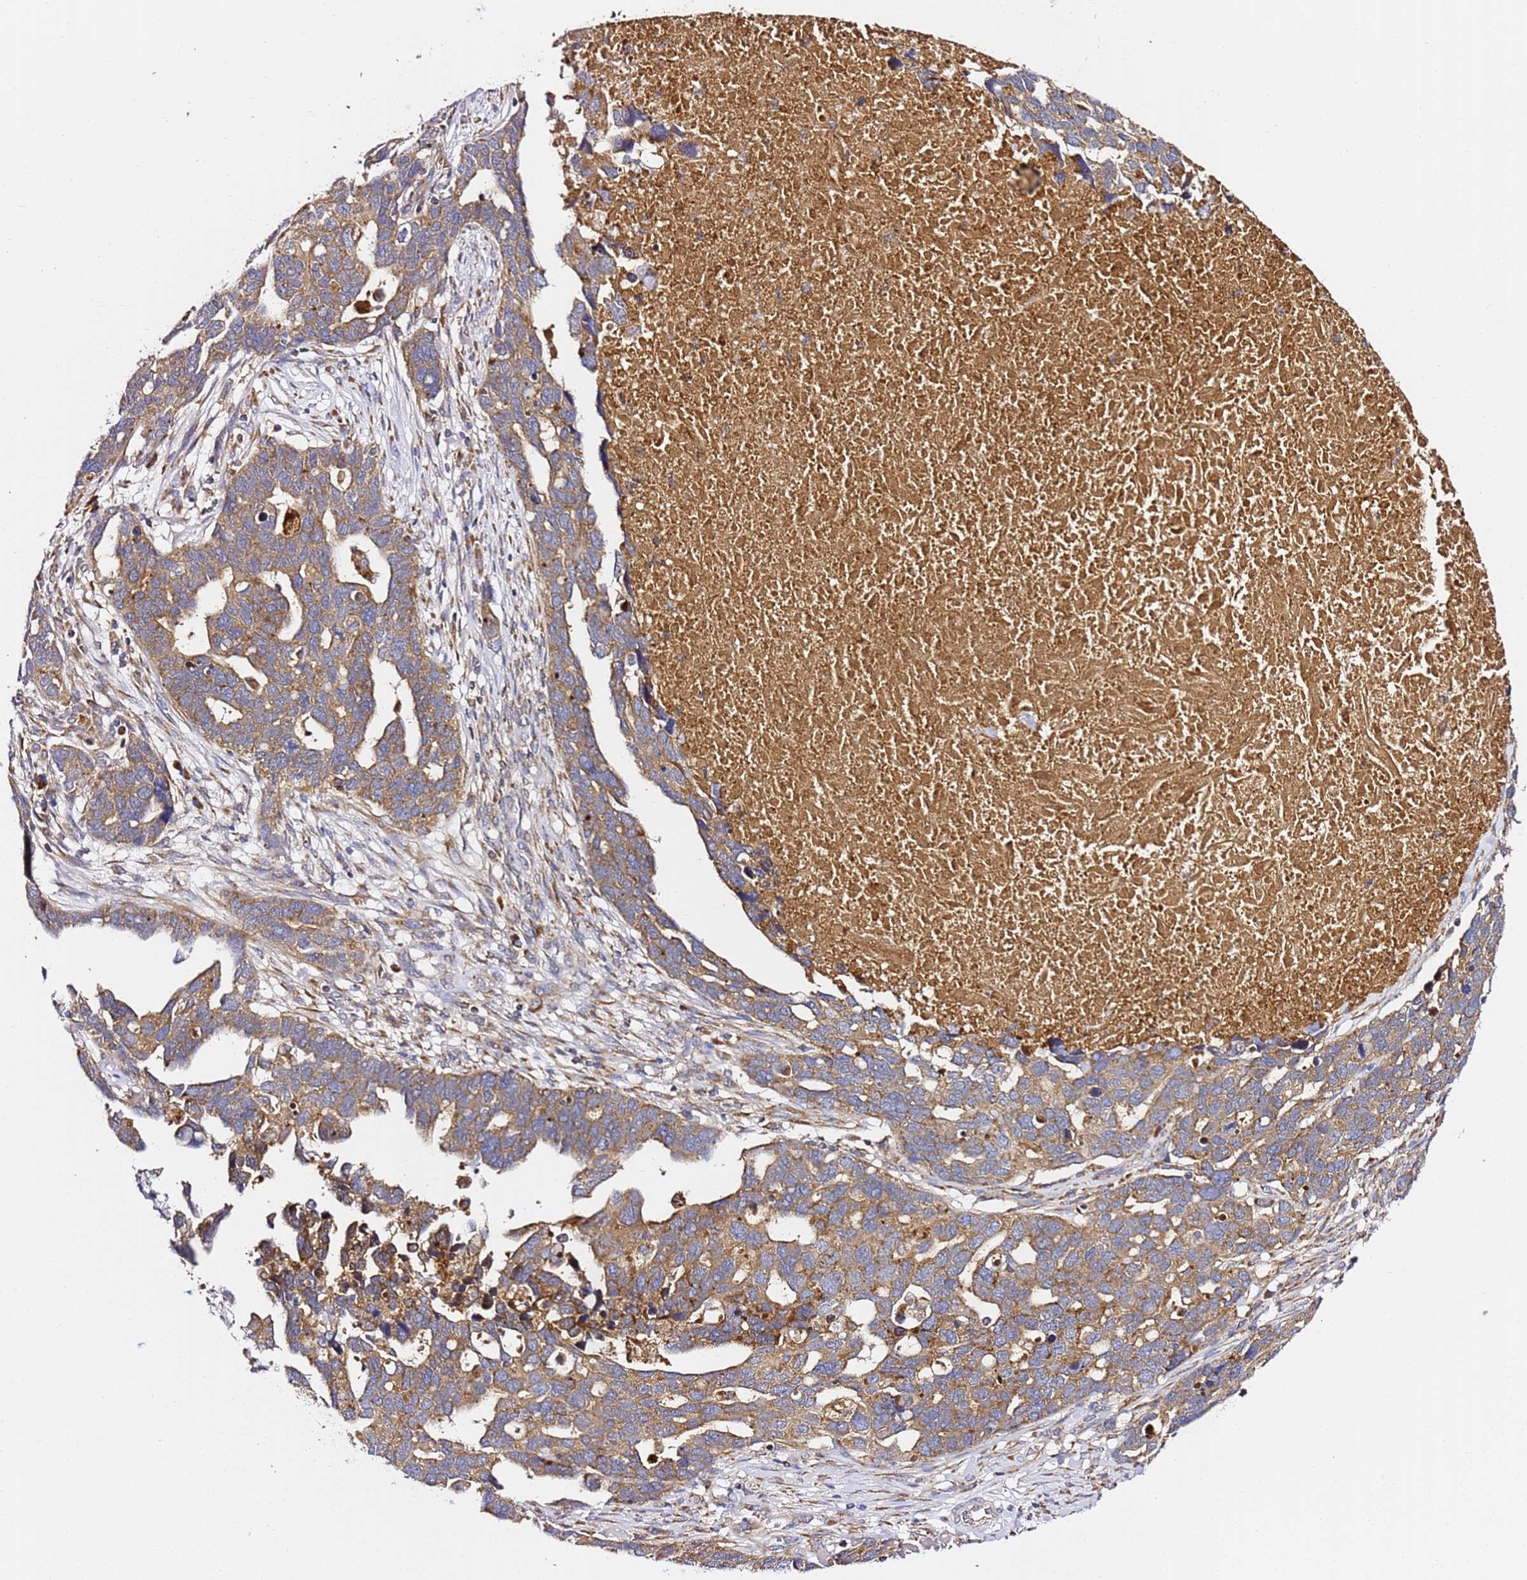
{"staining": {"intensity": "moderate", "quantity": ">75%", "location": "cytoplasmic/membranous"}, "tissue": "ovarian cancer", "cell_type": "Tumor cells", "image_type": "cancer", "snomed": [{"axis": "morphology", "description": "Cystadenocarcinoma, serous, NOS"}, {"axis": "topography", "description": "Ovary"}], "caption": "Moderate cytoplasmic/membranous positivity is present in approximately >75% of tumor cells in ovarian cancer (serous cystadenocarcinoma).", "gene": "C19orf12", "patient": {"sex": "female", "age": 54}}